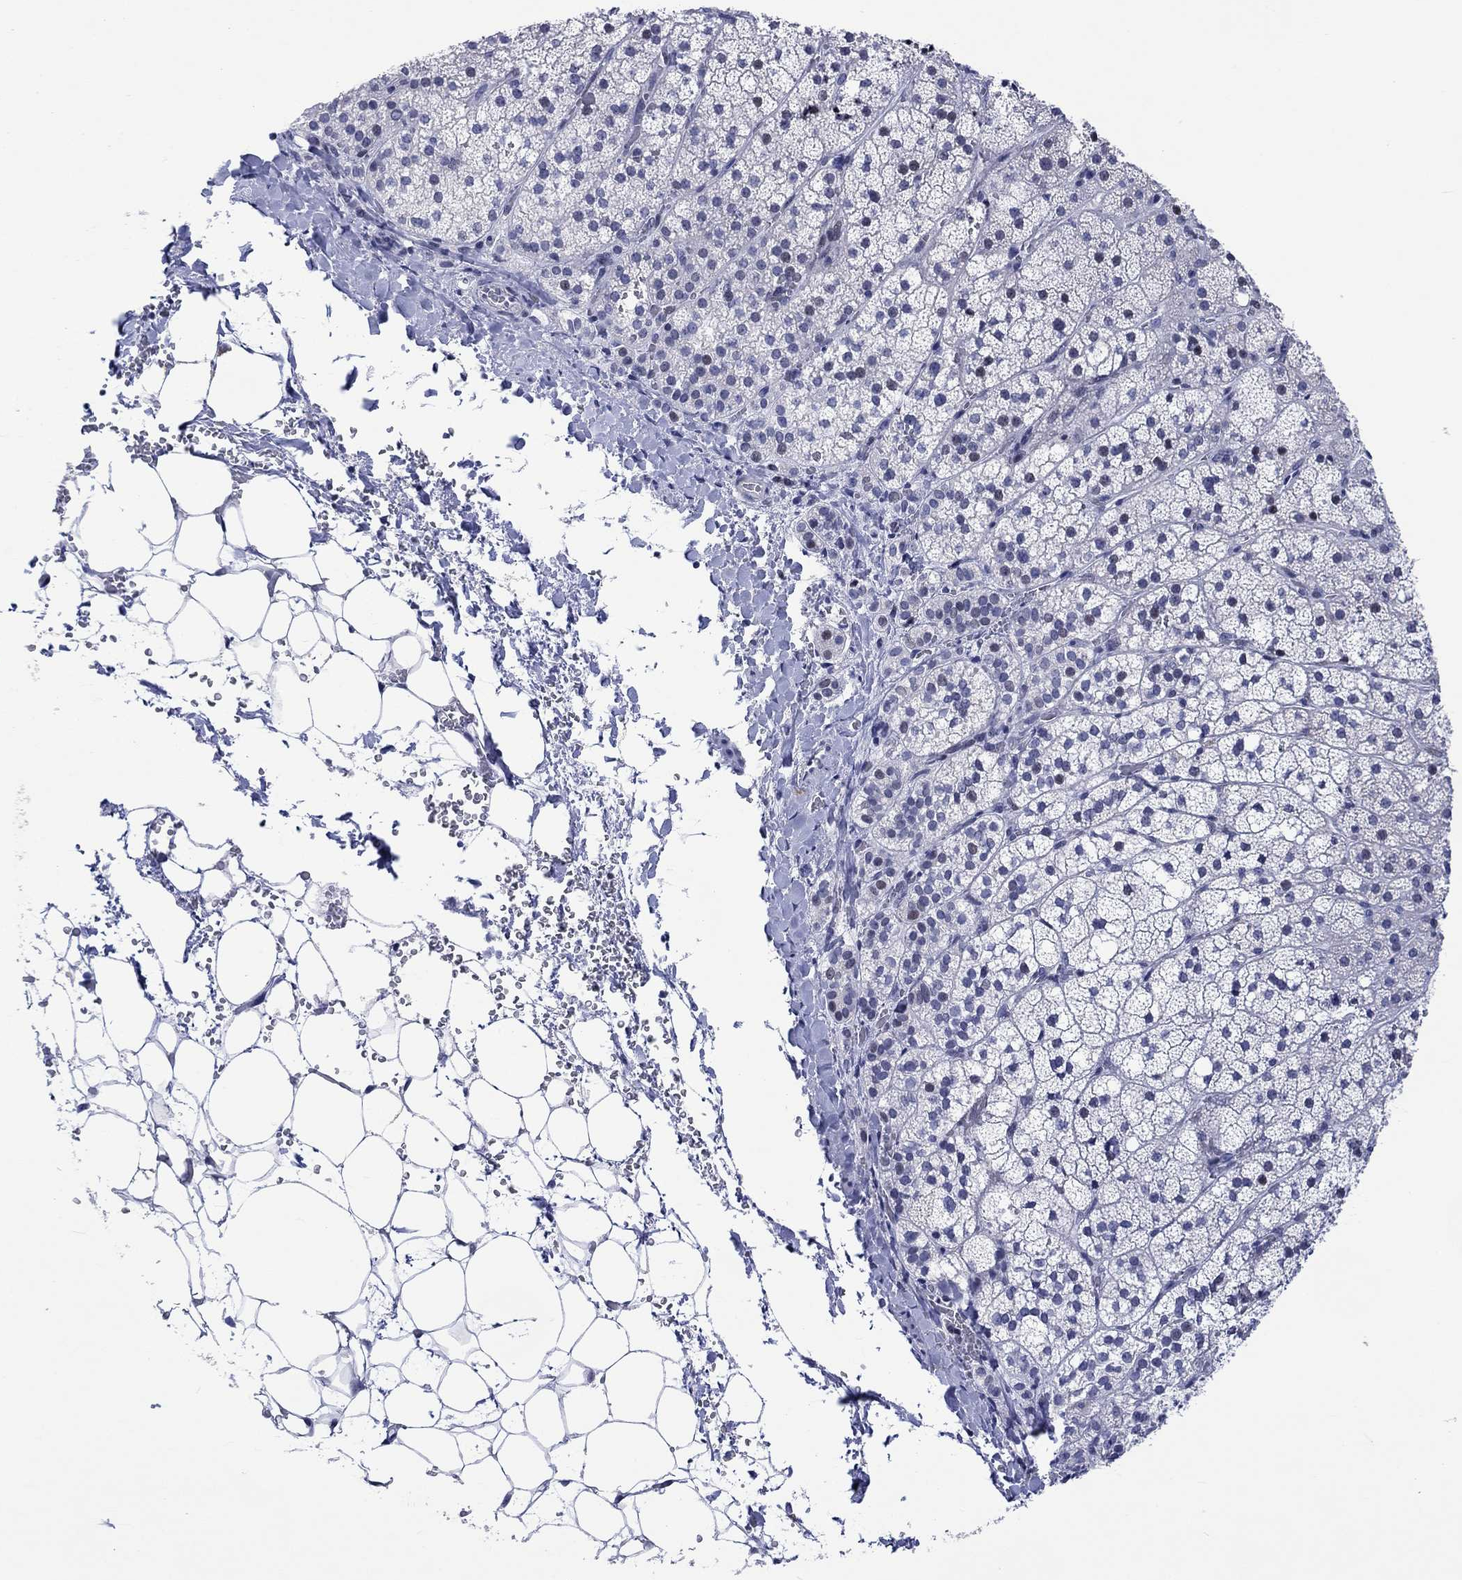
{"staining": {"intensity": "weak", "quantity": "<25%", "location": "nuclear"}, "tissue": "adrenal gland", "cell_type": "Glandular cells", "image_type": "normal", "snomed": [{"axis": "morphology", "description": "Normal tissue, NOS"}, {"axis": "topography", "description": "Adrenal gland"}], "caption": "Immunohistochemistry (IHC) of unremarkable human adrenal gland reveals no positivity in glandular cells.", "gene": "CDCA2", "patient": {"sex": "male", "age": 53}}